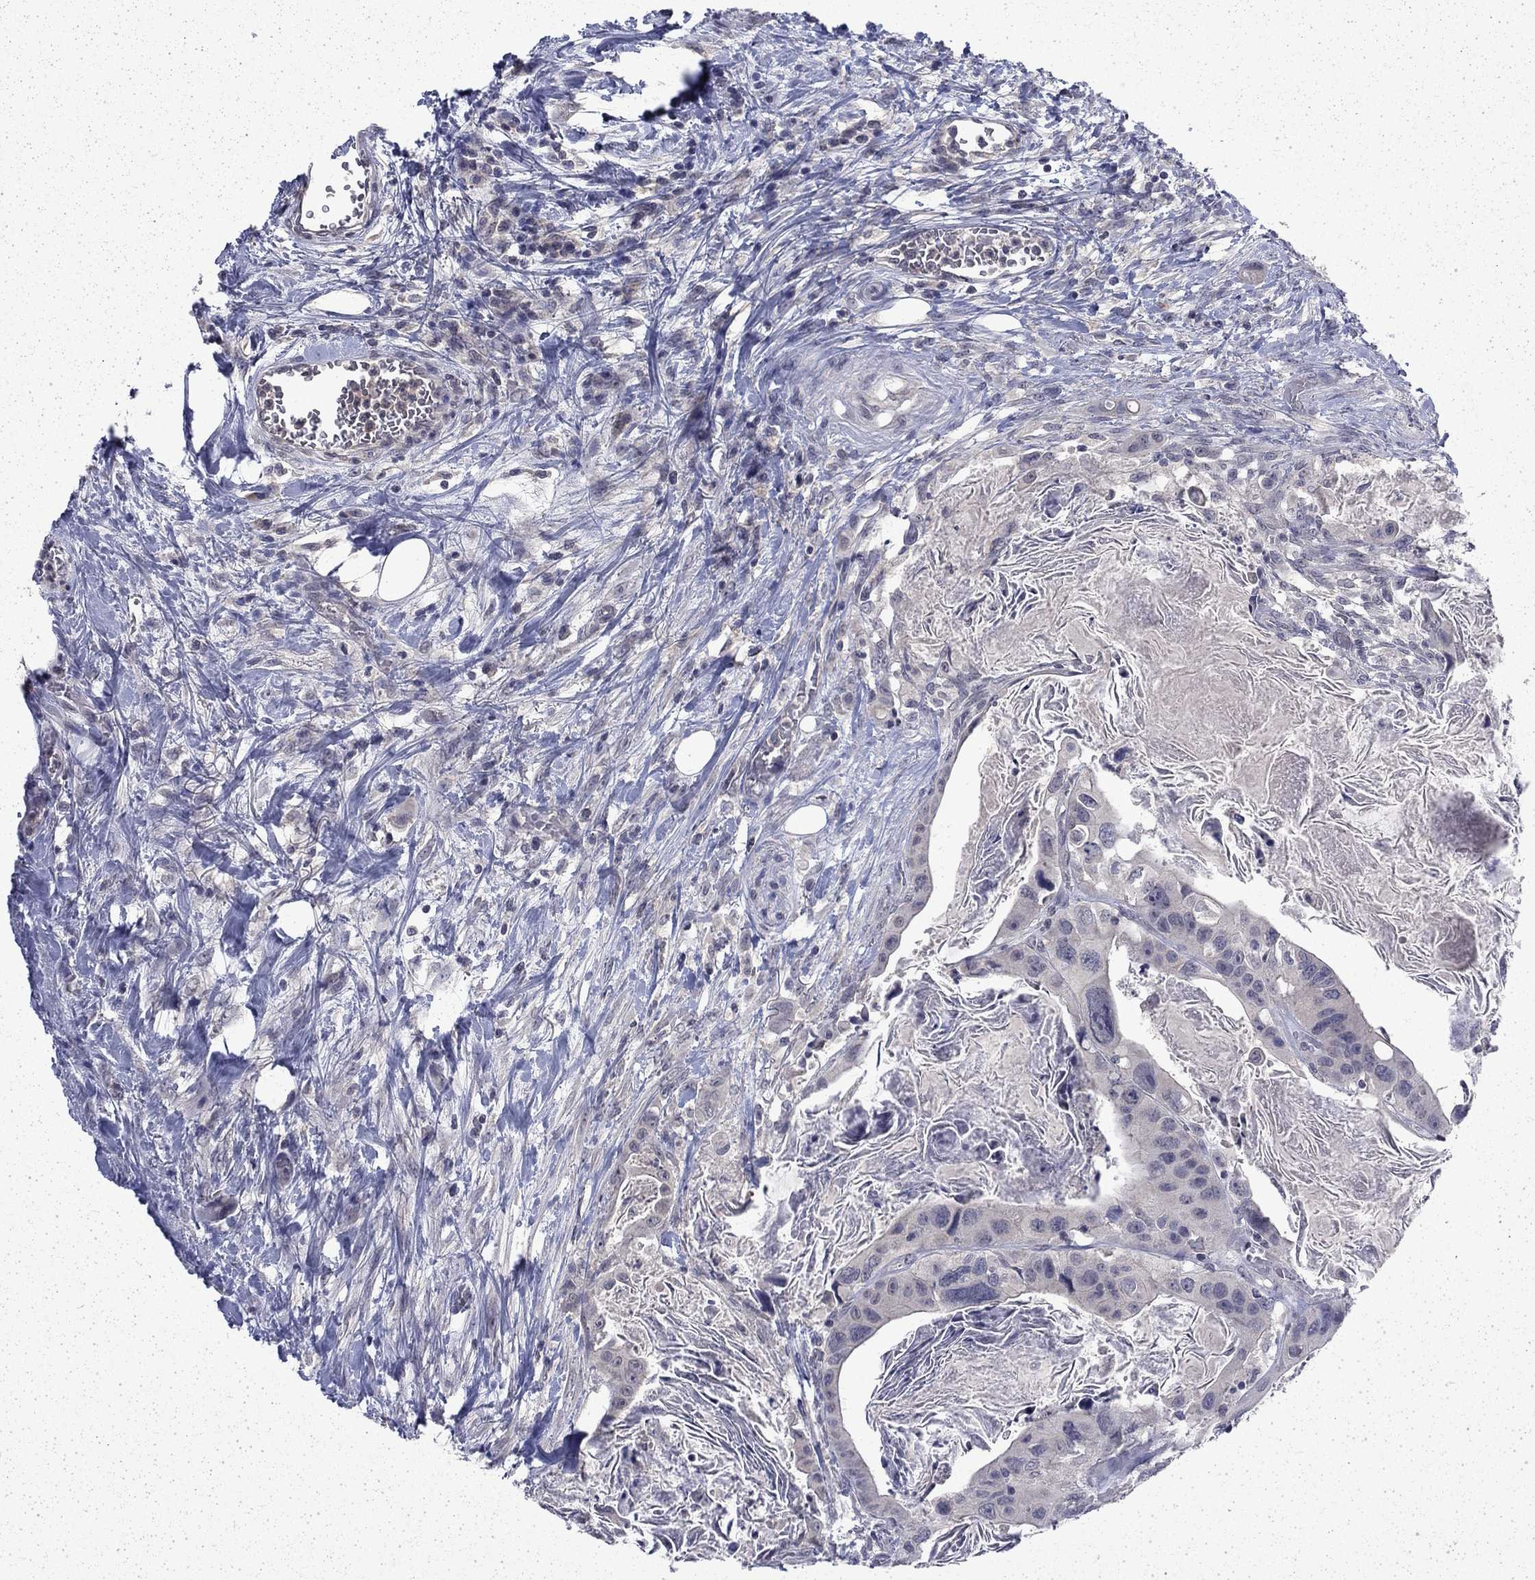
{"staining": {"intensity": "negative", "quantity": "none", "location": "none"}, "tissue": "colorectal cancer", "cell_type": "Tumor cells", "image_type": "cancer", "snomed": [{"axis": "morphology", "description": "Adenocarcinoma, NOS"}, {"axis": "topography", "description": "Rectum"}], "caption": "An image of colorectal cancer stained for a protein reveals no brown staining in tumor cells.", "gene": "CHAT", "patient": {"sex": "male", "age": 64}}